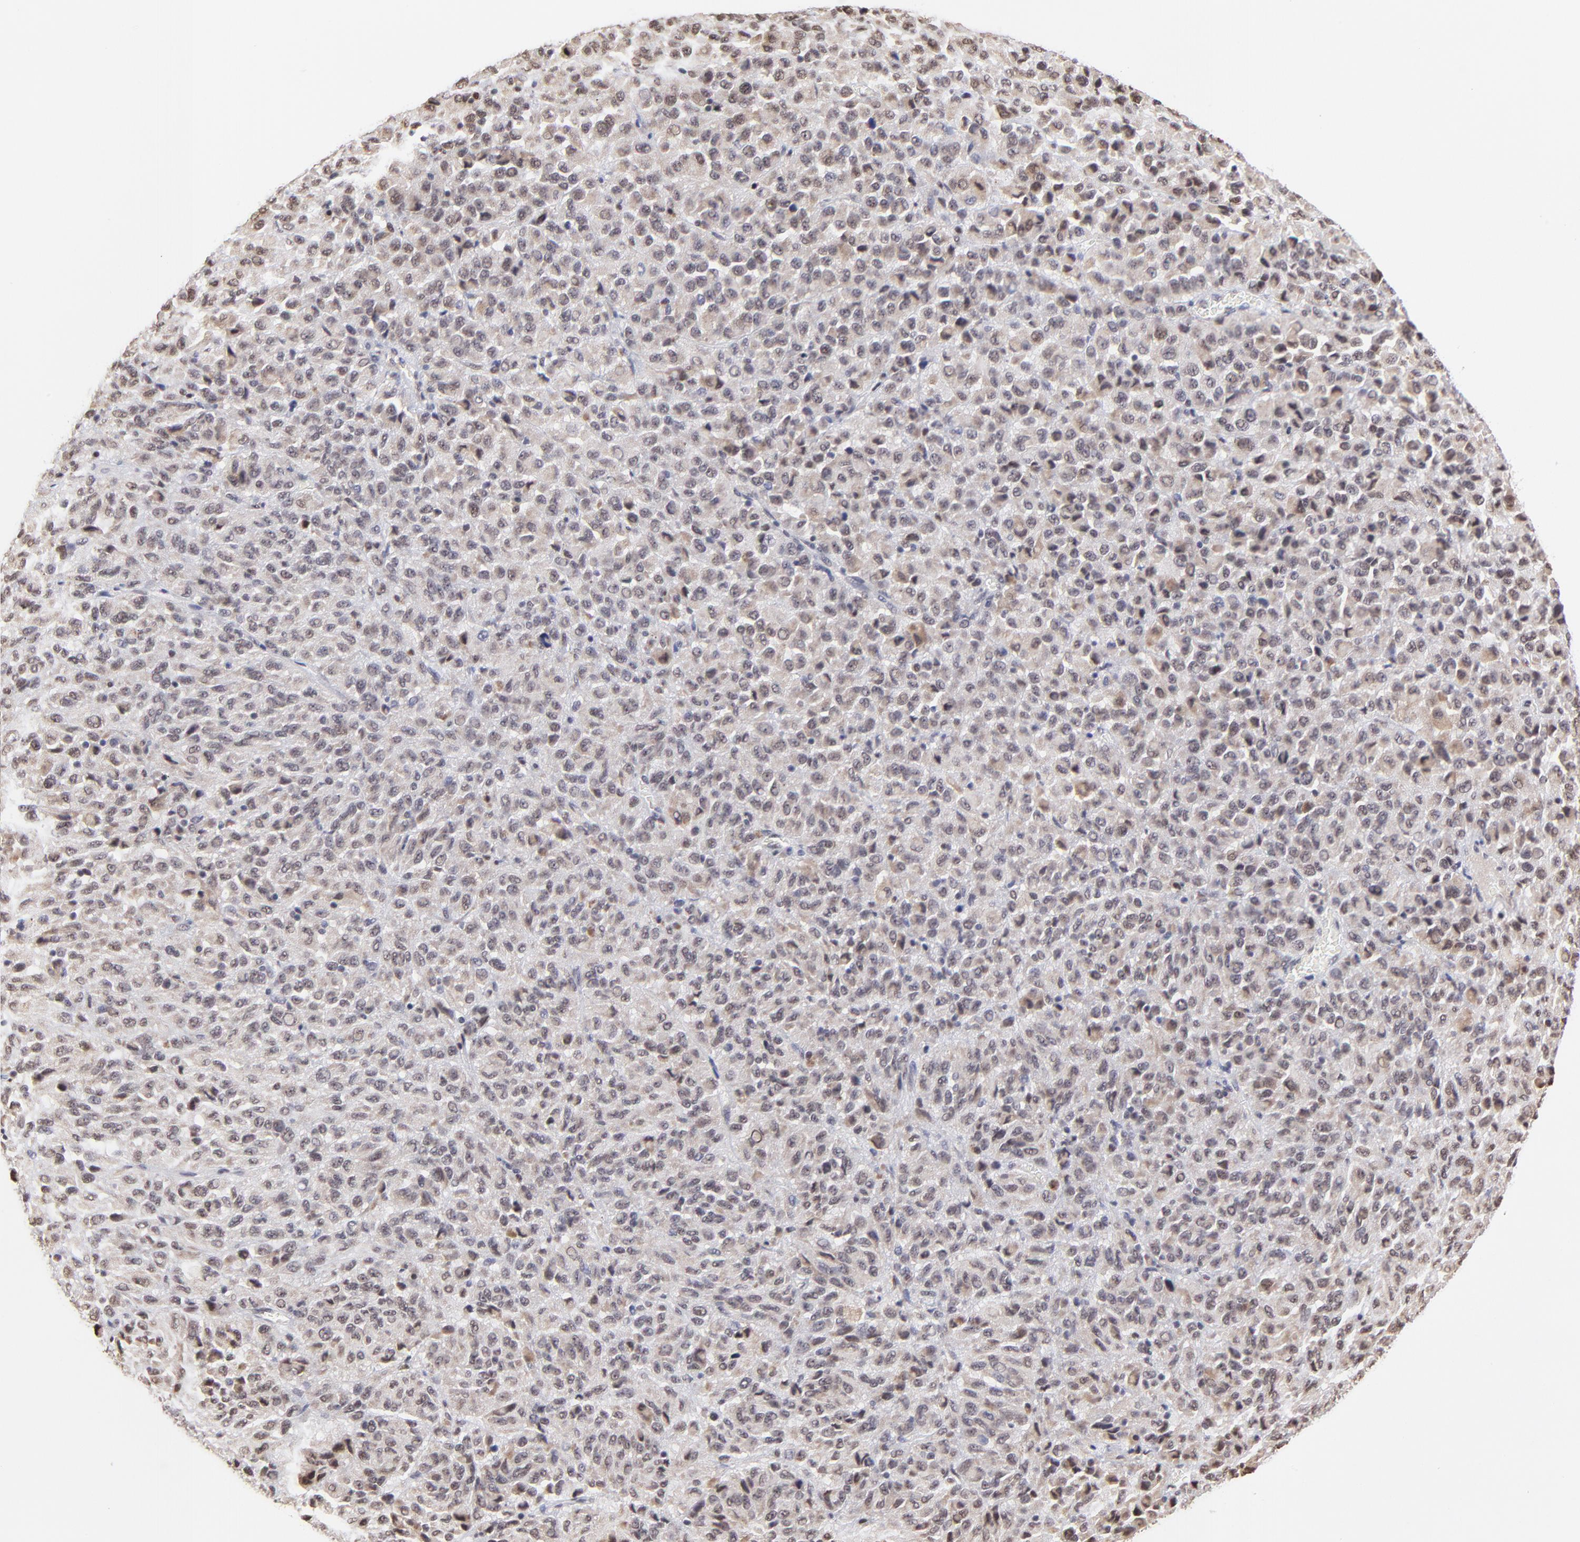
{"staining": {"intensity": "weak", "quantity": "25%-75%", "location": "cytoplasmic/membranous,nuclear"}, "tissue": "melanoma", "cell_type": "Tumor cells", "image_type": "cancer", "snomed": [{"axis": "morphology", "description": "Malignant melanoma, Metastatic site"}, {"axis": "topography", "description": "Lung"}], "caption": "DAB (3,3'-diaminobenzidine) immunohistochemical staining of human malignant melanoma (metastatic site) reveals weak cytoplasmic/membranous and nuclear protein expression in approximately 25%-75% of tumor cells.", "gene": "ZNF670", "patient": {"sex": "male", "age": 64}}